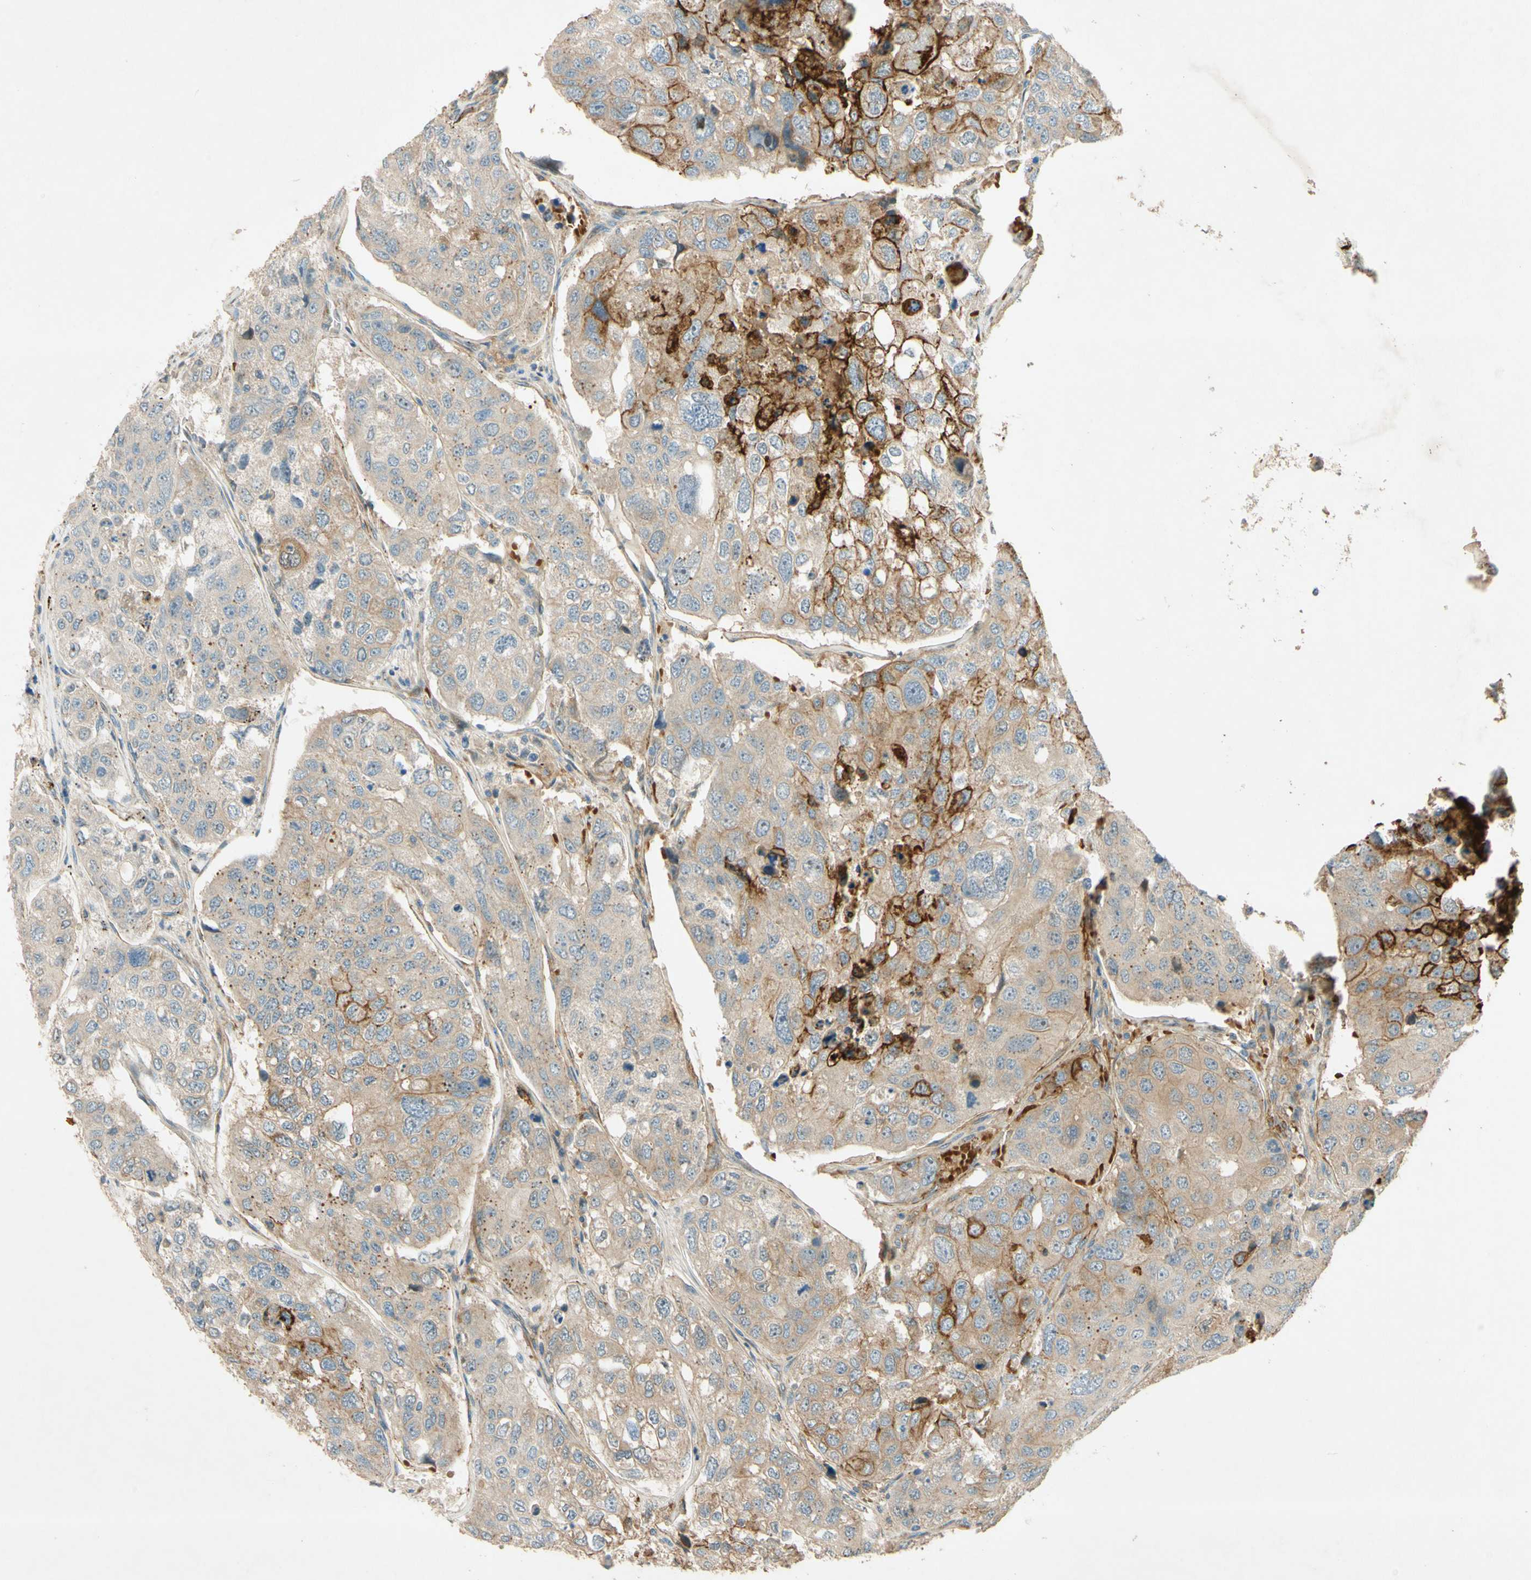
{"staining": {"intensity": "strong", "quantity": "<25%", "location": "cytoplasmic/membranous"}, "tissue": "urothelial cancer", "cell_type": "Tumor cells", "image_type": "cancer", "snomed": [{"axis": "morphology", "description": "Urothelial carcinoma, High grade"}, {"axis": "topography", "description": "Lymph node"}, {"axis": "topography", "description": "Urinary bladder"}], "caption": "Protein staining of urothelial cancer tissue exhibits strong cytoplasmic/membranous expression in approximately <25% of tumor cells. (DAB IHC, brown staining for protein, blue staining for nuclei).", "gene": "ADAM17", "patient": {"sex": "male", "age": 51}}